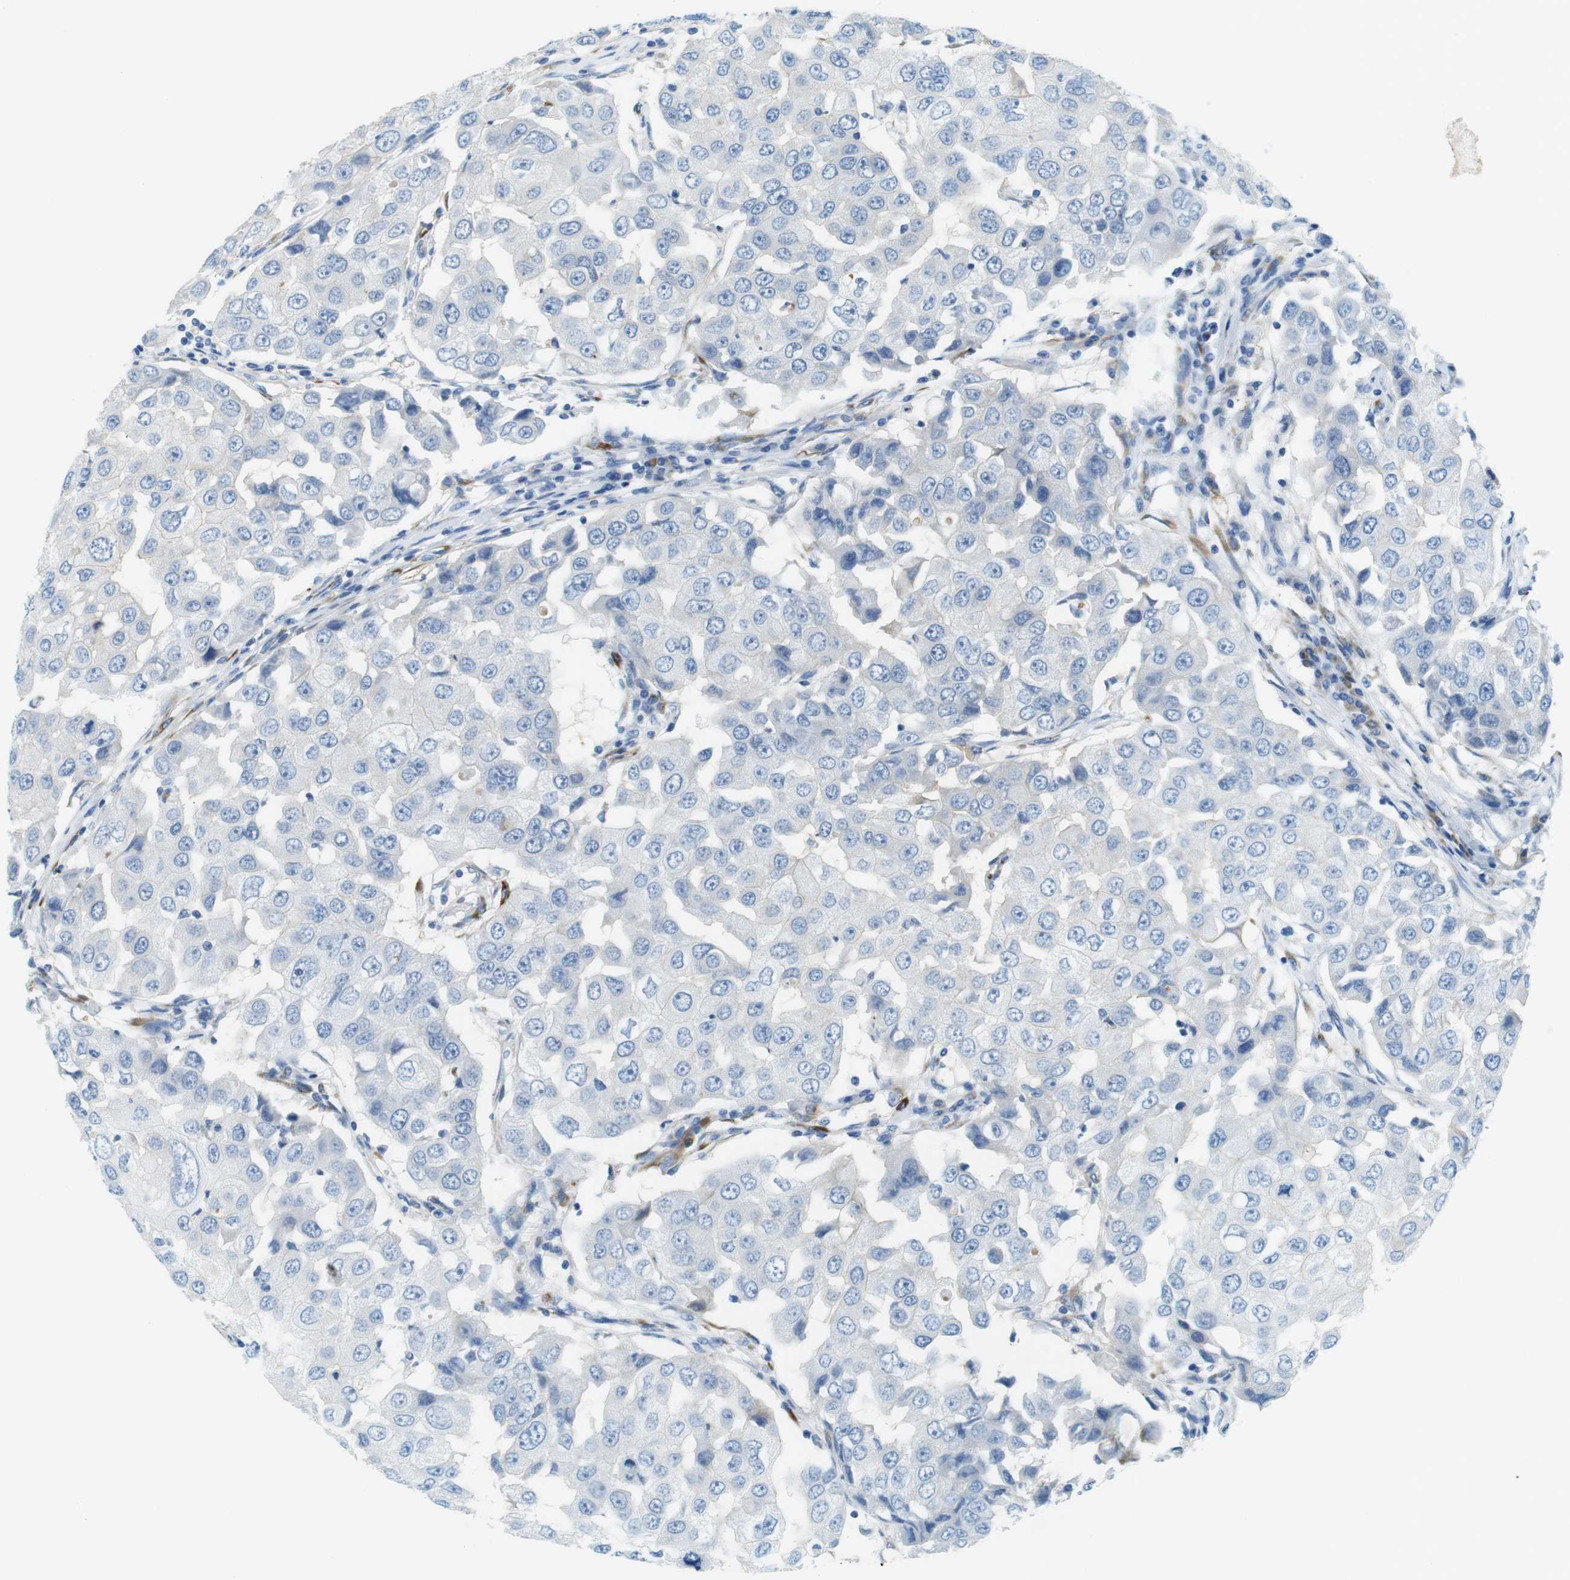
{"staining": {"intensity": "negative", "quantity": "none", "location": "none"}, "tissue": "breast cancer", "cell_type": "Tumor cells", "image_type": "cancer", "snomed": [{"axis": "morphology", "description": "Duct carcinoma"}, {"axis": "topography", "description": "Breast"}], "caption": "A high-resolution histopathology image shows immunohistochemistry staining of breast cancer (infiltrating ductal carcinoma), which shows no significant staining in tumor cells.", "gene": "EMP2", "patient": {"sex": "female", "age": 27}}